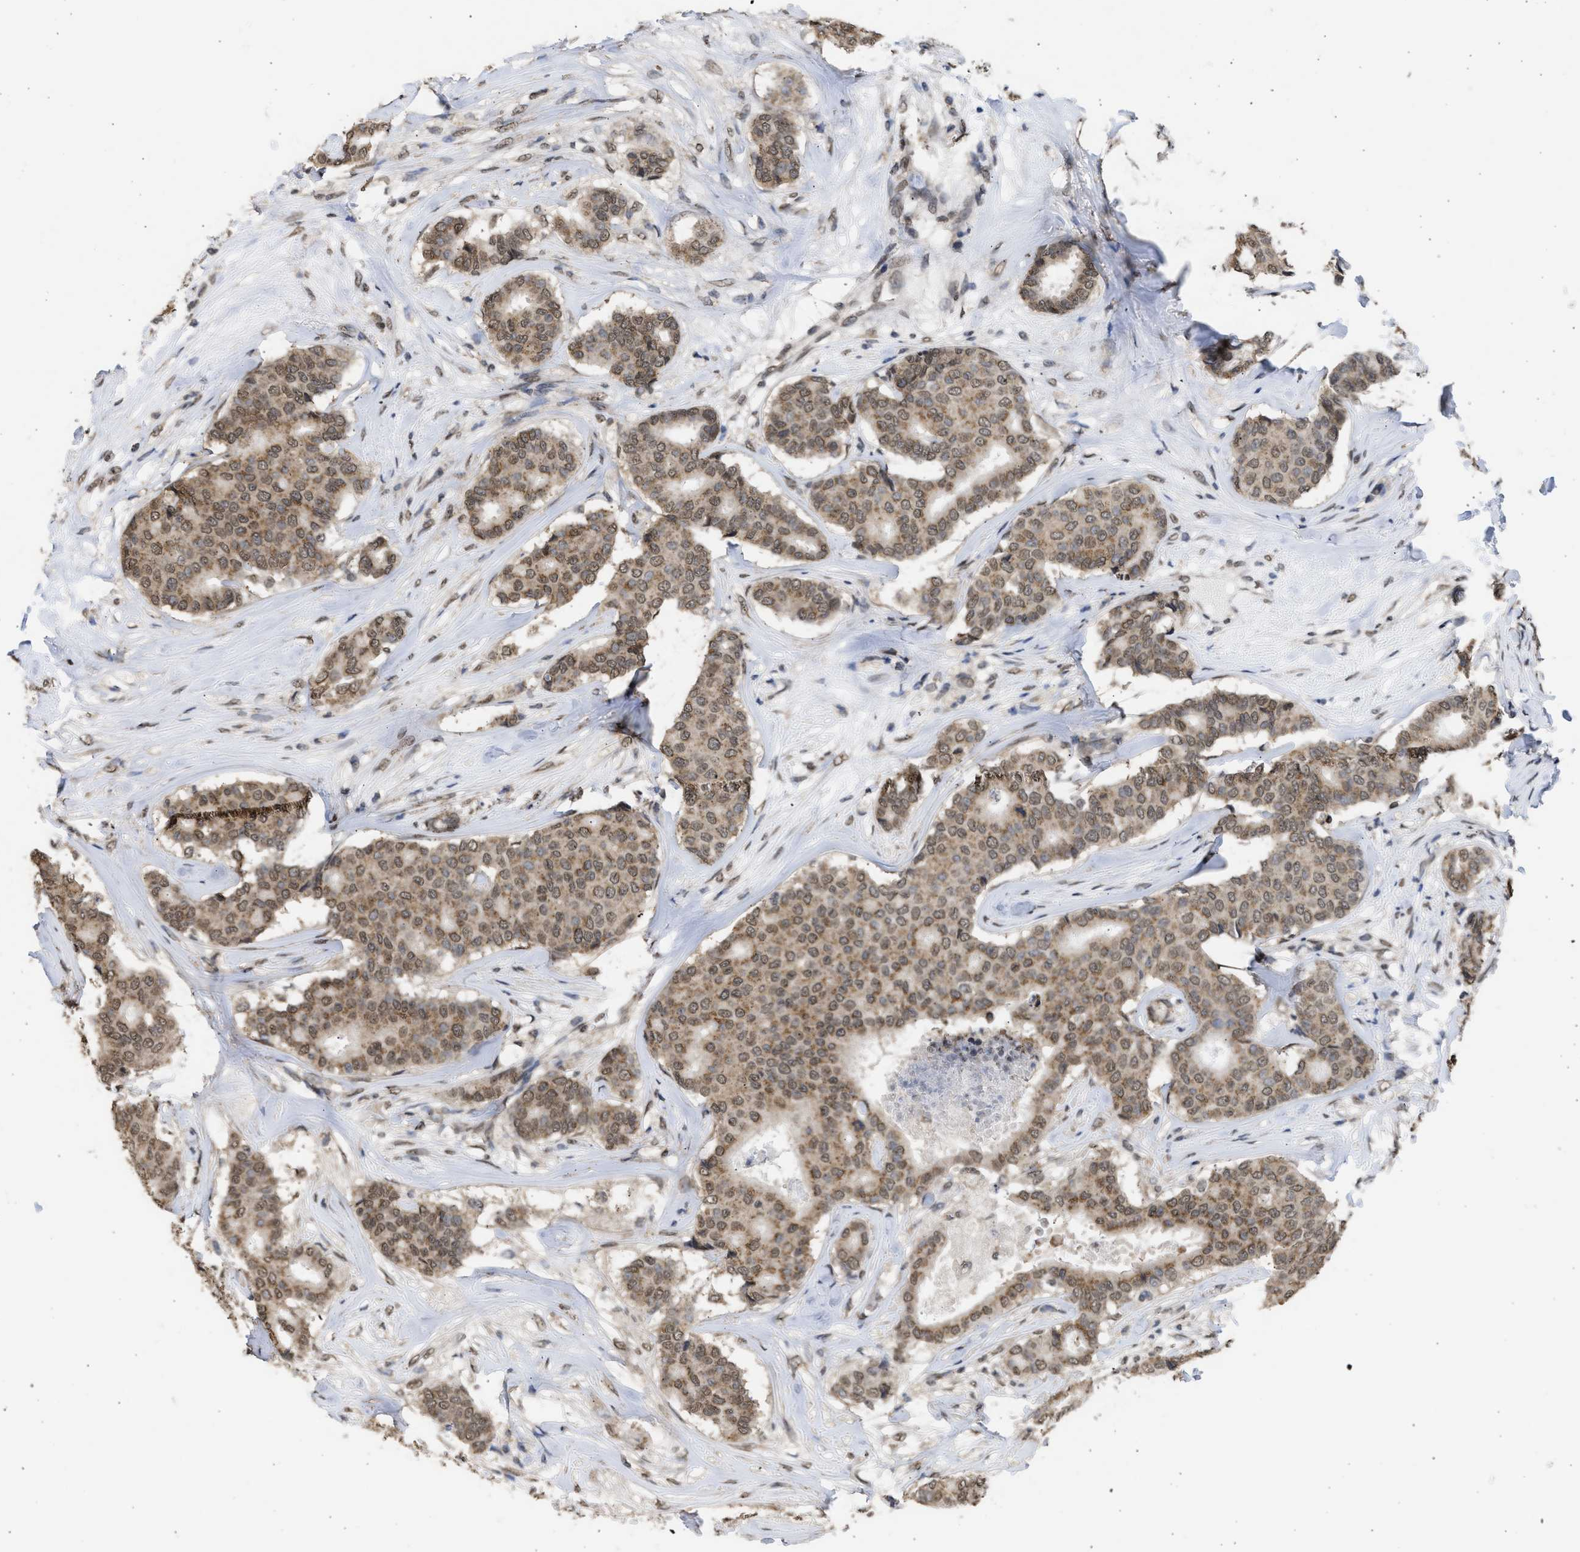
{"staining": {"intensity": "moderate", "quantity": ">75%", "location": "cytoplasmic/membranous"}, "tissue": "breast cancer", "cell_type": "Tumor cells", "image_type": "cancer", "snomed": [{"axis": "morphology", "description": "Duct carcinoma"}, {"axis": "topography", "description": "Breast"}], "caption": "This is a micrograph of immunohistochemistry (IHC) staining of intraductal carcinoma (breast), which shows moderate positivity in the cytoplasmic/membranous of tumor cells.", "gene": "NUP35", "patient": {"sex": "female", "age": 75}}